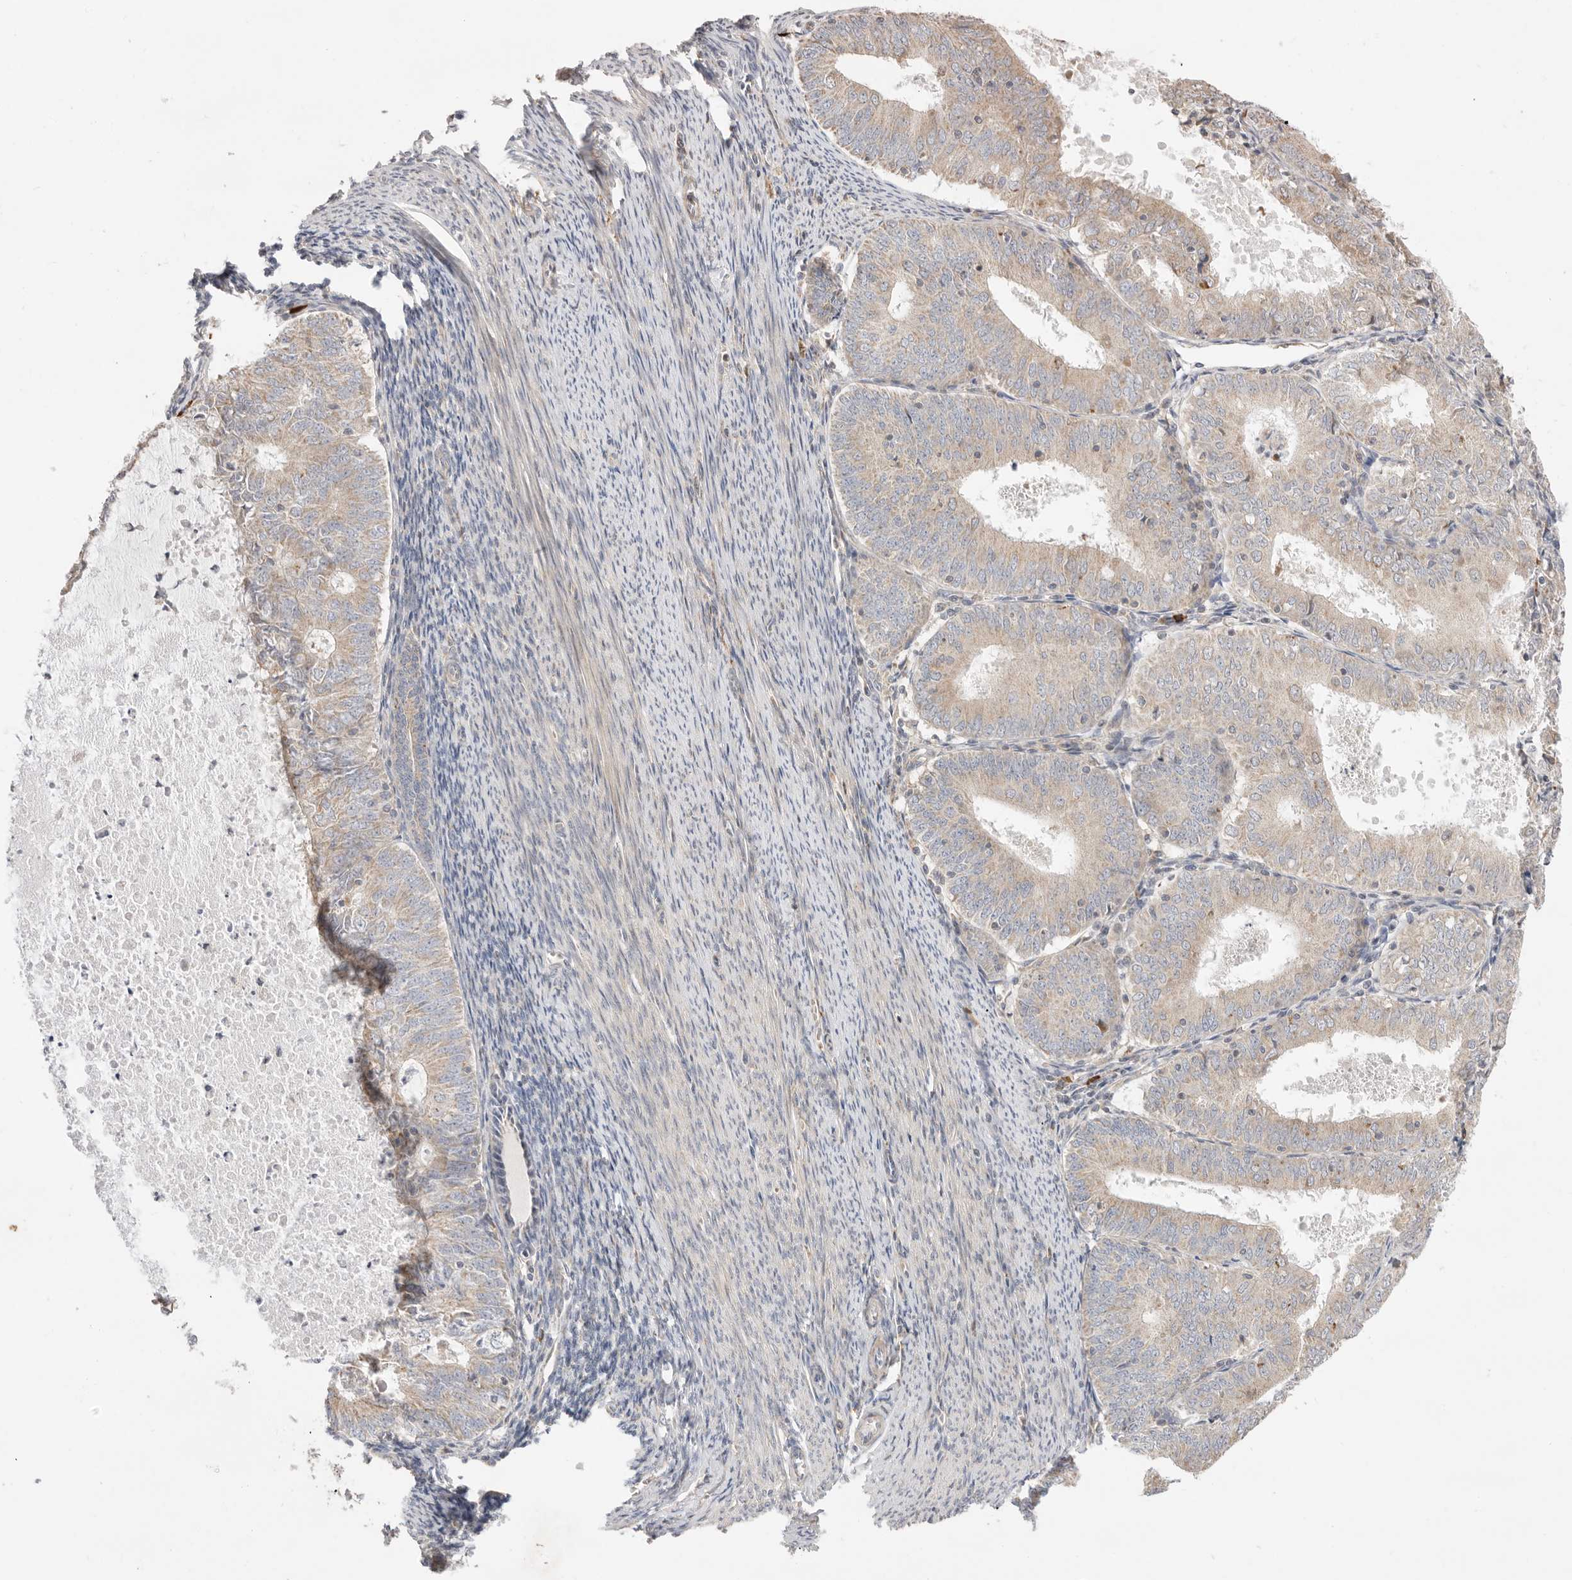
{"staining": {"intensity": "weak", "quantity": ">75%", "location": "cytoplasmic/membranous"}, "tissue": "endometrial cancer", "cell_type": "Tumor cells", "image_type": "cancer", "snomed": [{"axis": "morphology", "description": "Adenocarcinoma, NOS"}, {"axis": "topography", "description": "Endometrium"}], "caption": "Immunohistochemical staining of human adenocarcinoma (endometrial) demonstrates weak cytoplasmic/membranous protein expression in about >75% of tumor cells. The protein is shown in brown color, while the nuclei are stained blue.", "gene": "USH1C", "patient": {"sex": "female", "age": 57}}